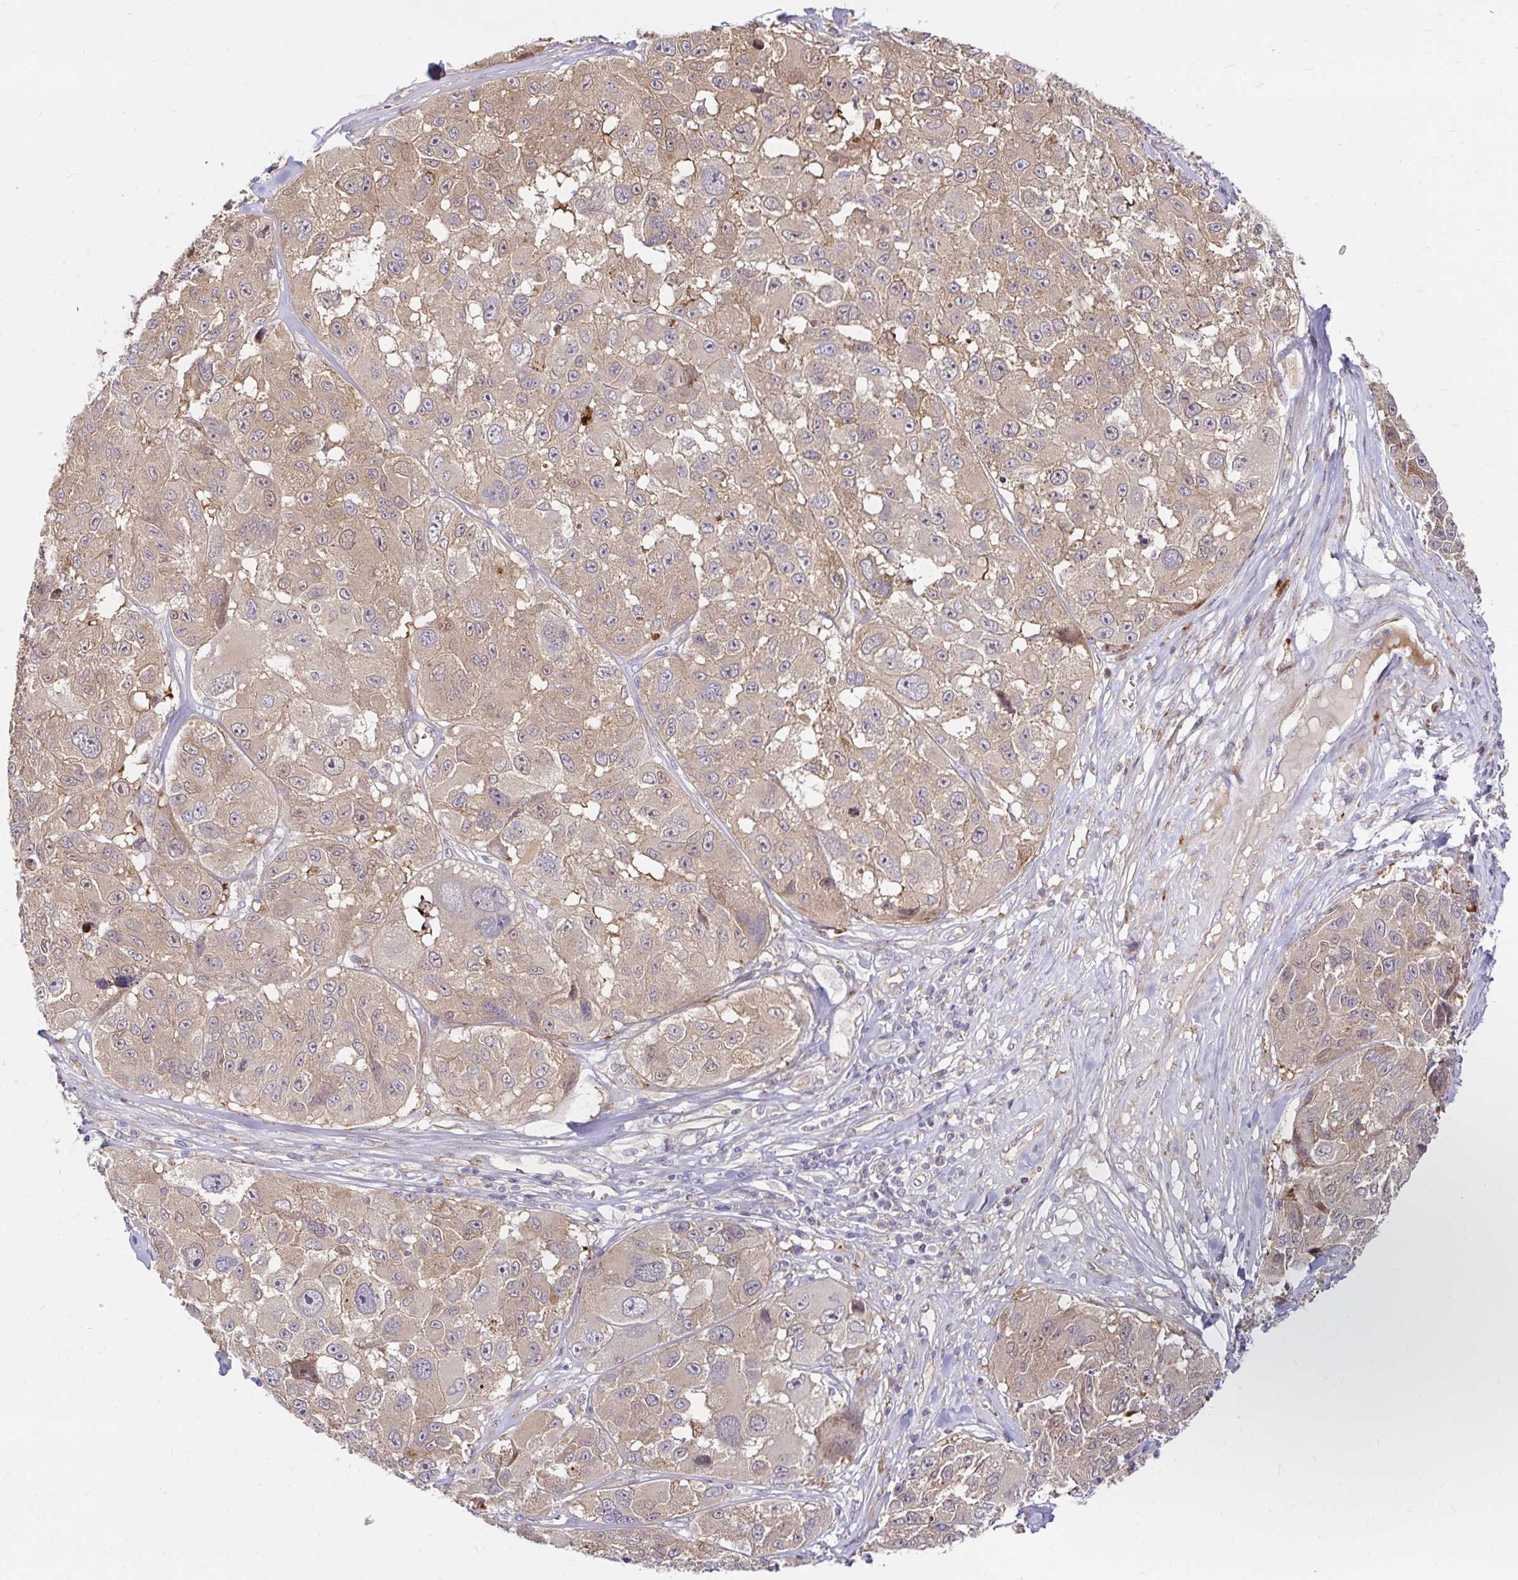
{"staining": {"intensity": "weak", "quantity": "25%-75%", "location": "cytoplasmic/membranous"}, "tissue": "melanoma", "cell_type": "Tumor cells", "image_type": "cancer", "snomed": [{"axis": "morphology", "description": "Malignant melanoma, NOS"}, {"axis": "topography", "description": "Skin"}], "caption": "An IHC micrograph of tumor tissue is shown. Protein staining in brown shows weak cytoplasmic/membranous positivity in malignant melanoma within tumor cells.", "gene": "ITGA2", "patient": {"sex": "female", "age": 66}}